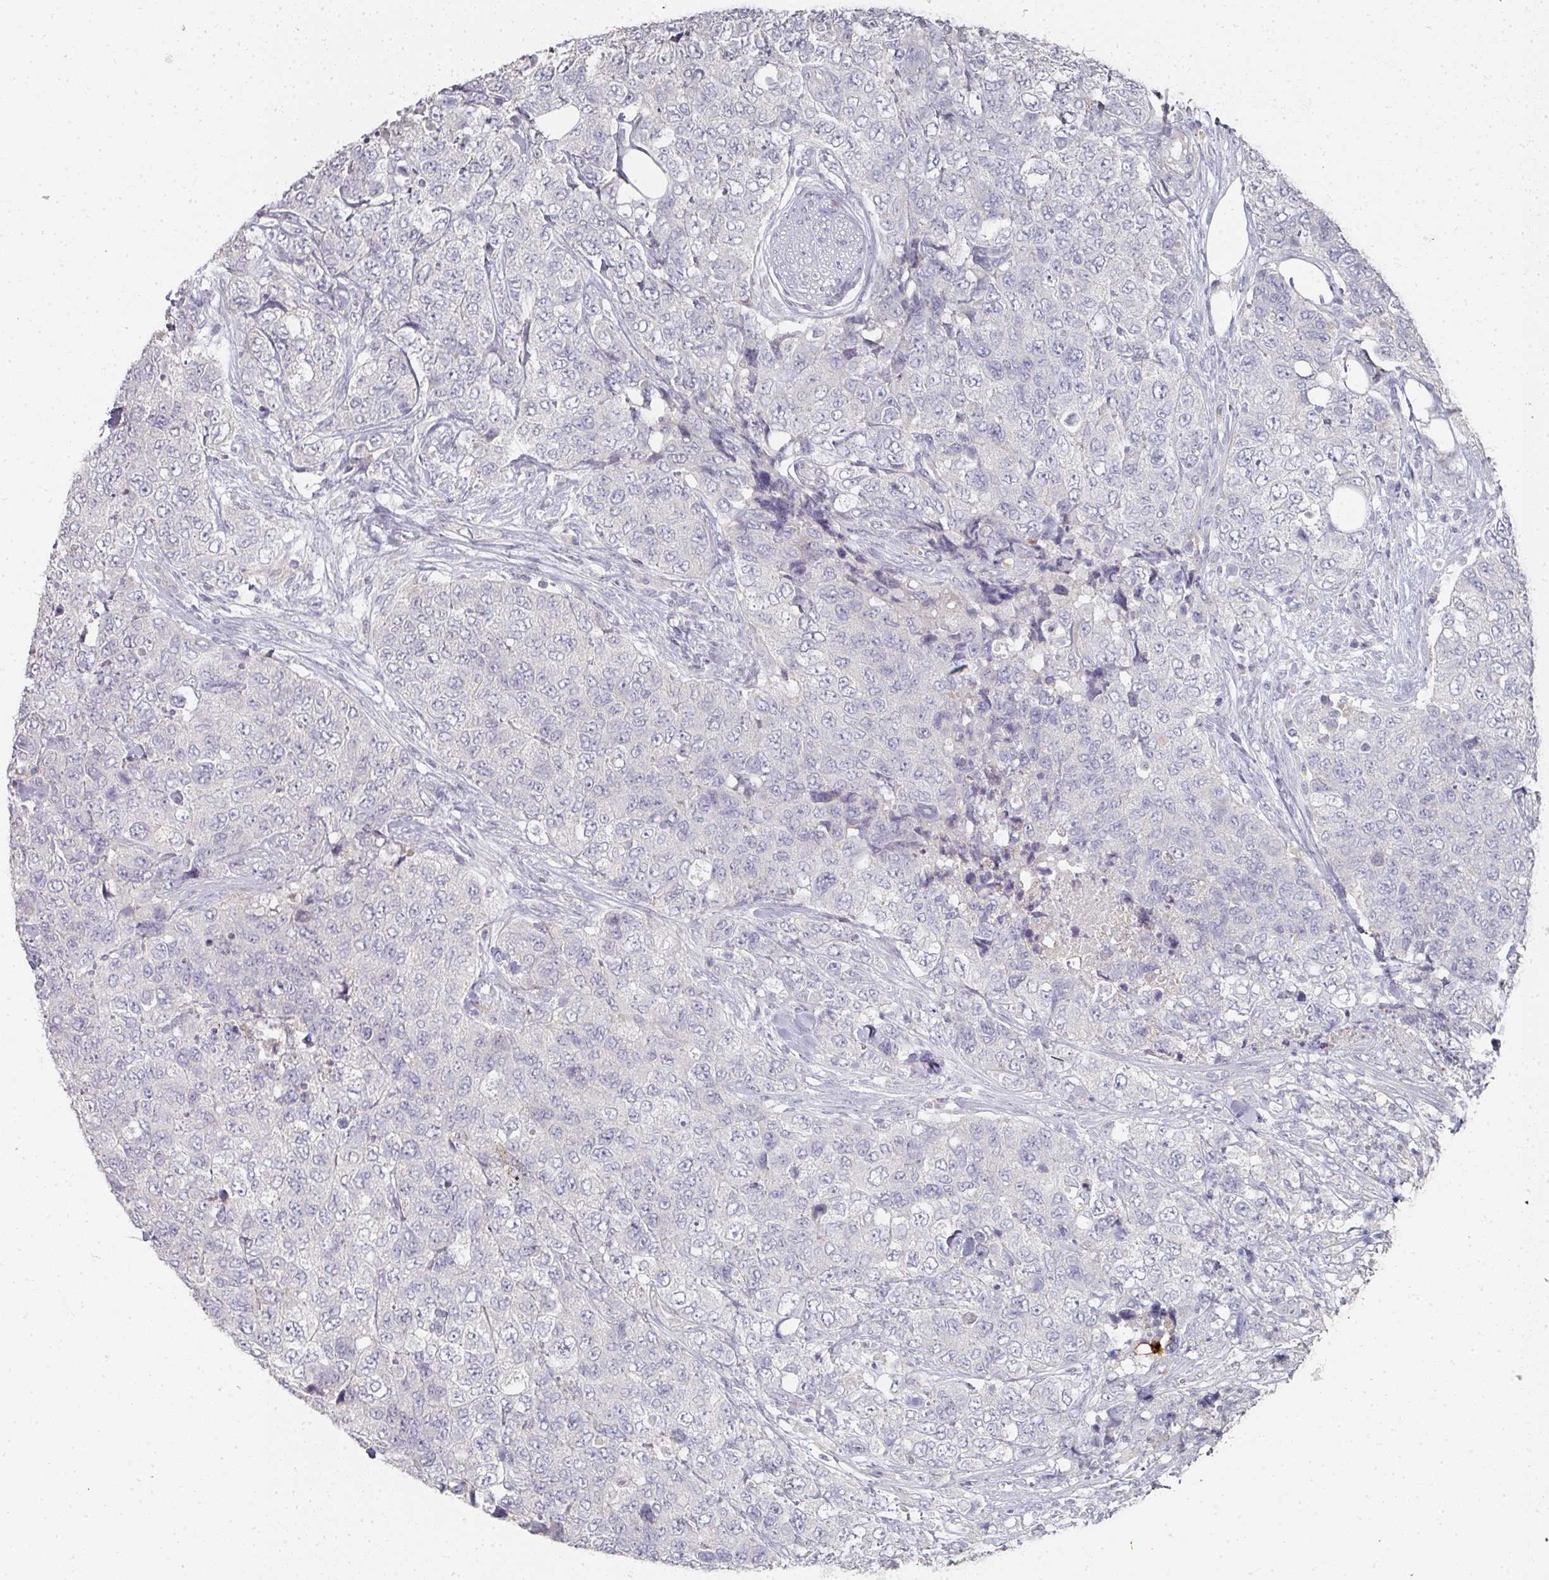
{"staining": {"intensity": "negative", "quantity": "none", "location": "none"}, "tissue": "urothelial cancer", "cell_type": "Tumor cells", "image_type": "cancer", "snomed": [{"axis": "morphology", "description": "Urothelial carcinoma, High grade"}, {"axis": "topography", "description": "Urinary bladder"}], "caption": "Tumor cells are negative for brown protein staining in urothelial cancer.", "gene": "CAMP", "patient": {"sex": "female", "age": 78}}